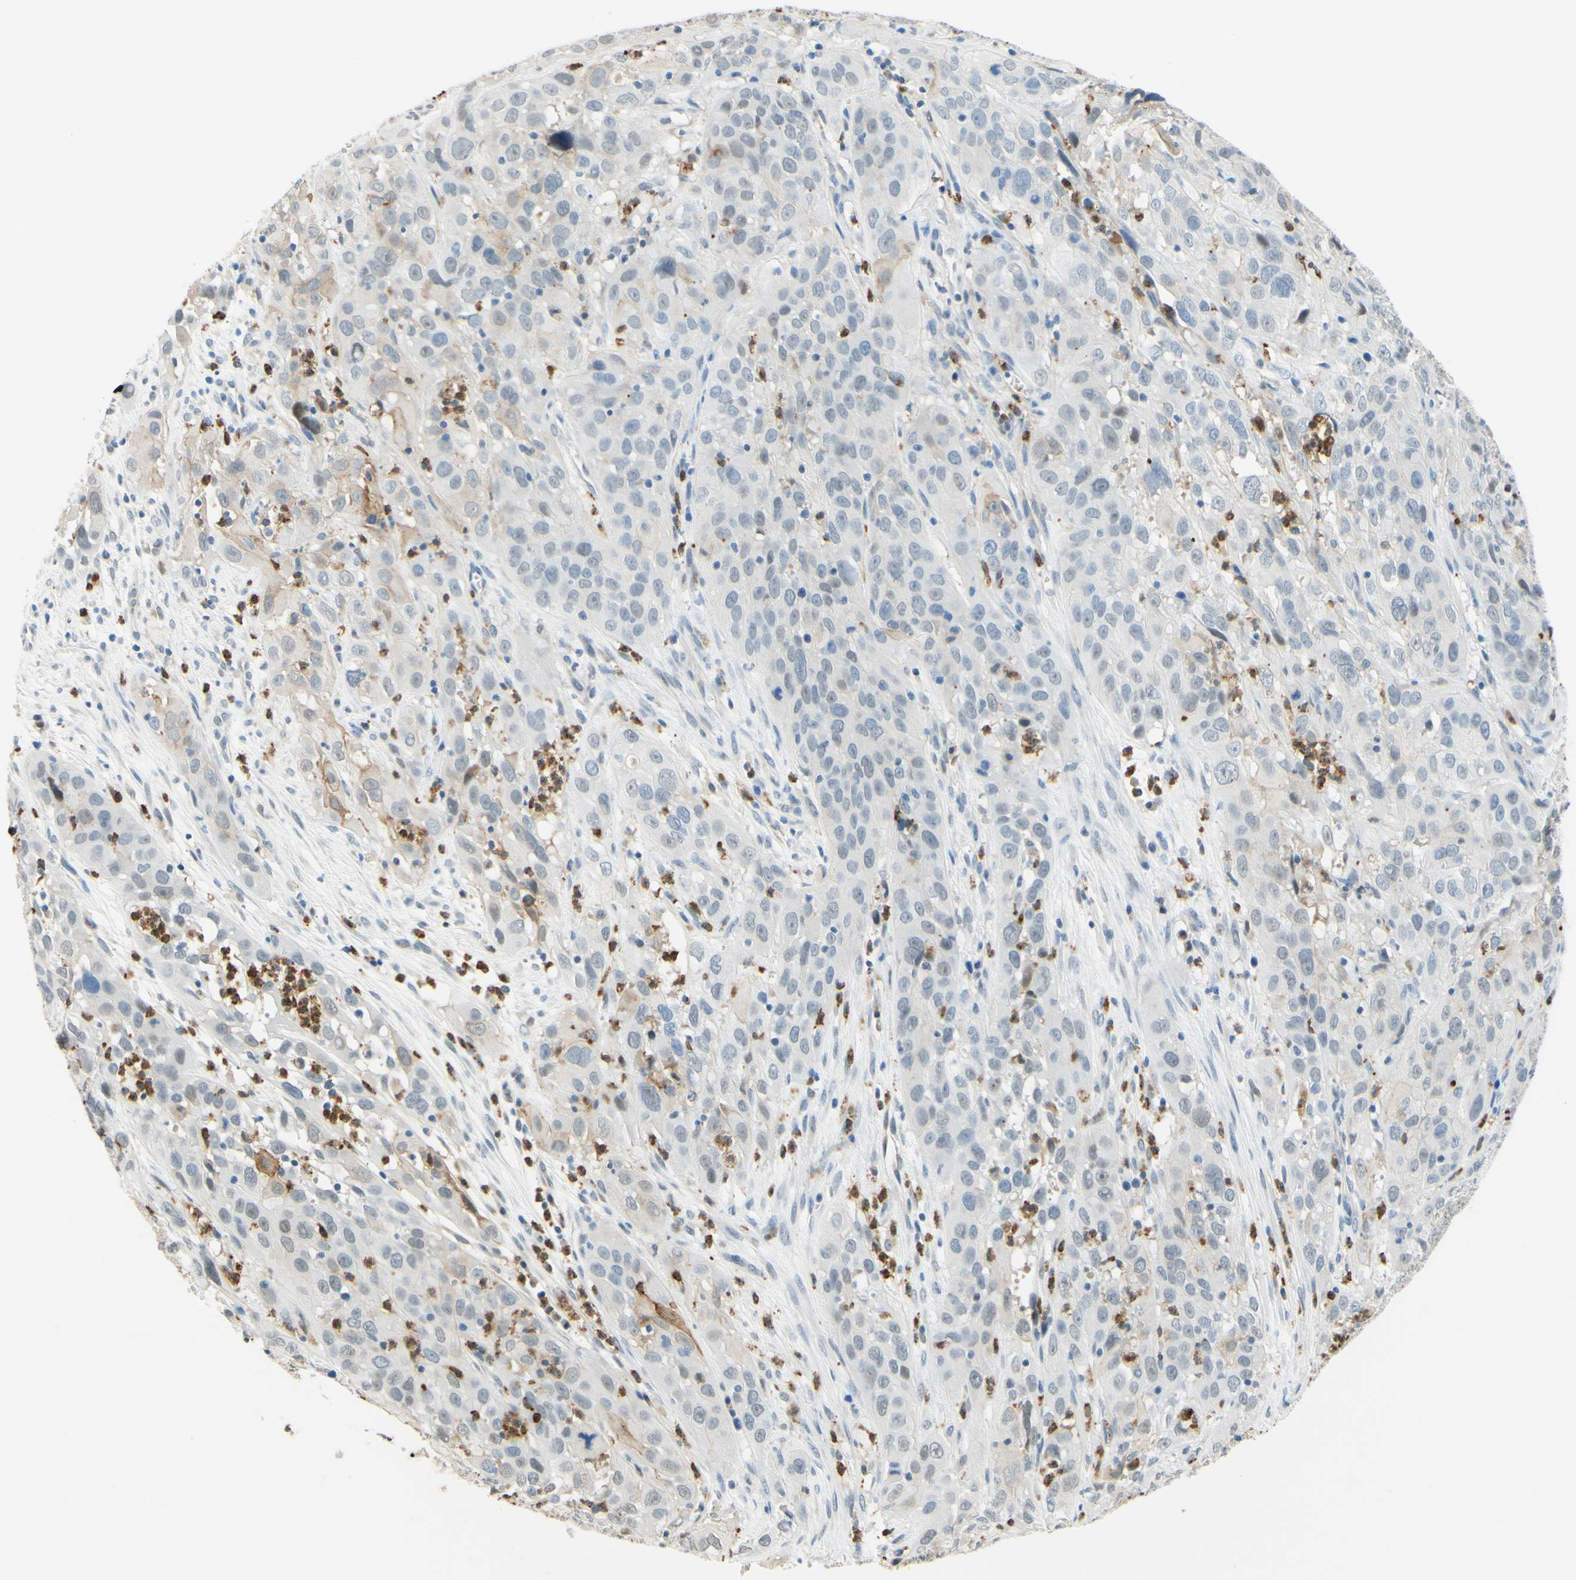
{"staining": {"intensity": "weak", "quantity": "<25%", "location": "cytoplasmic/membranous"}, "tissue": "cervical cancer", "cell_type": "Tumor cells", "image_type": "cancer", "snomed": [{"axis": "morphology", "description": "Squamous cell carcinoma, NOS"}, {"axis": "topography", "description": "Cervix"}], "caption": "Tumor cells show no significant expression in cervical squamous cell carcinoma.", "gene": "TREM2", "patient": {"sex": "female", "age": 32}}